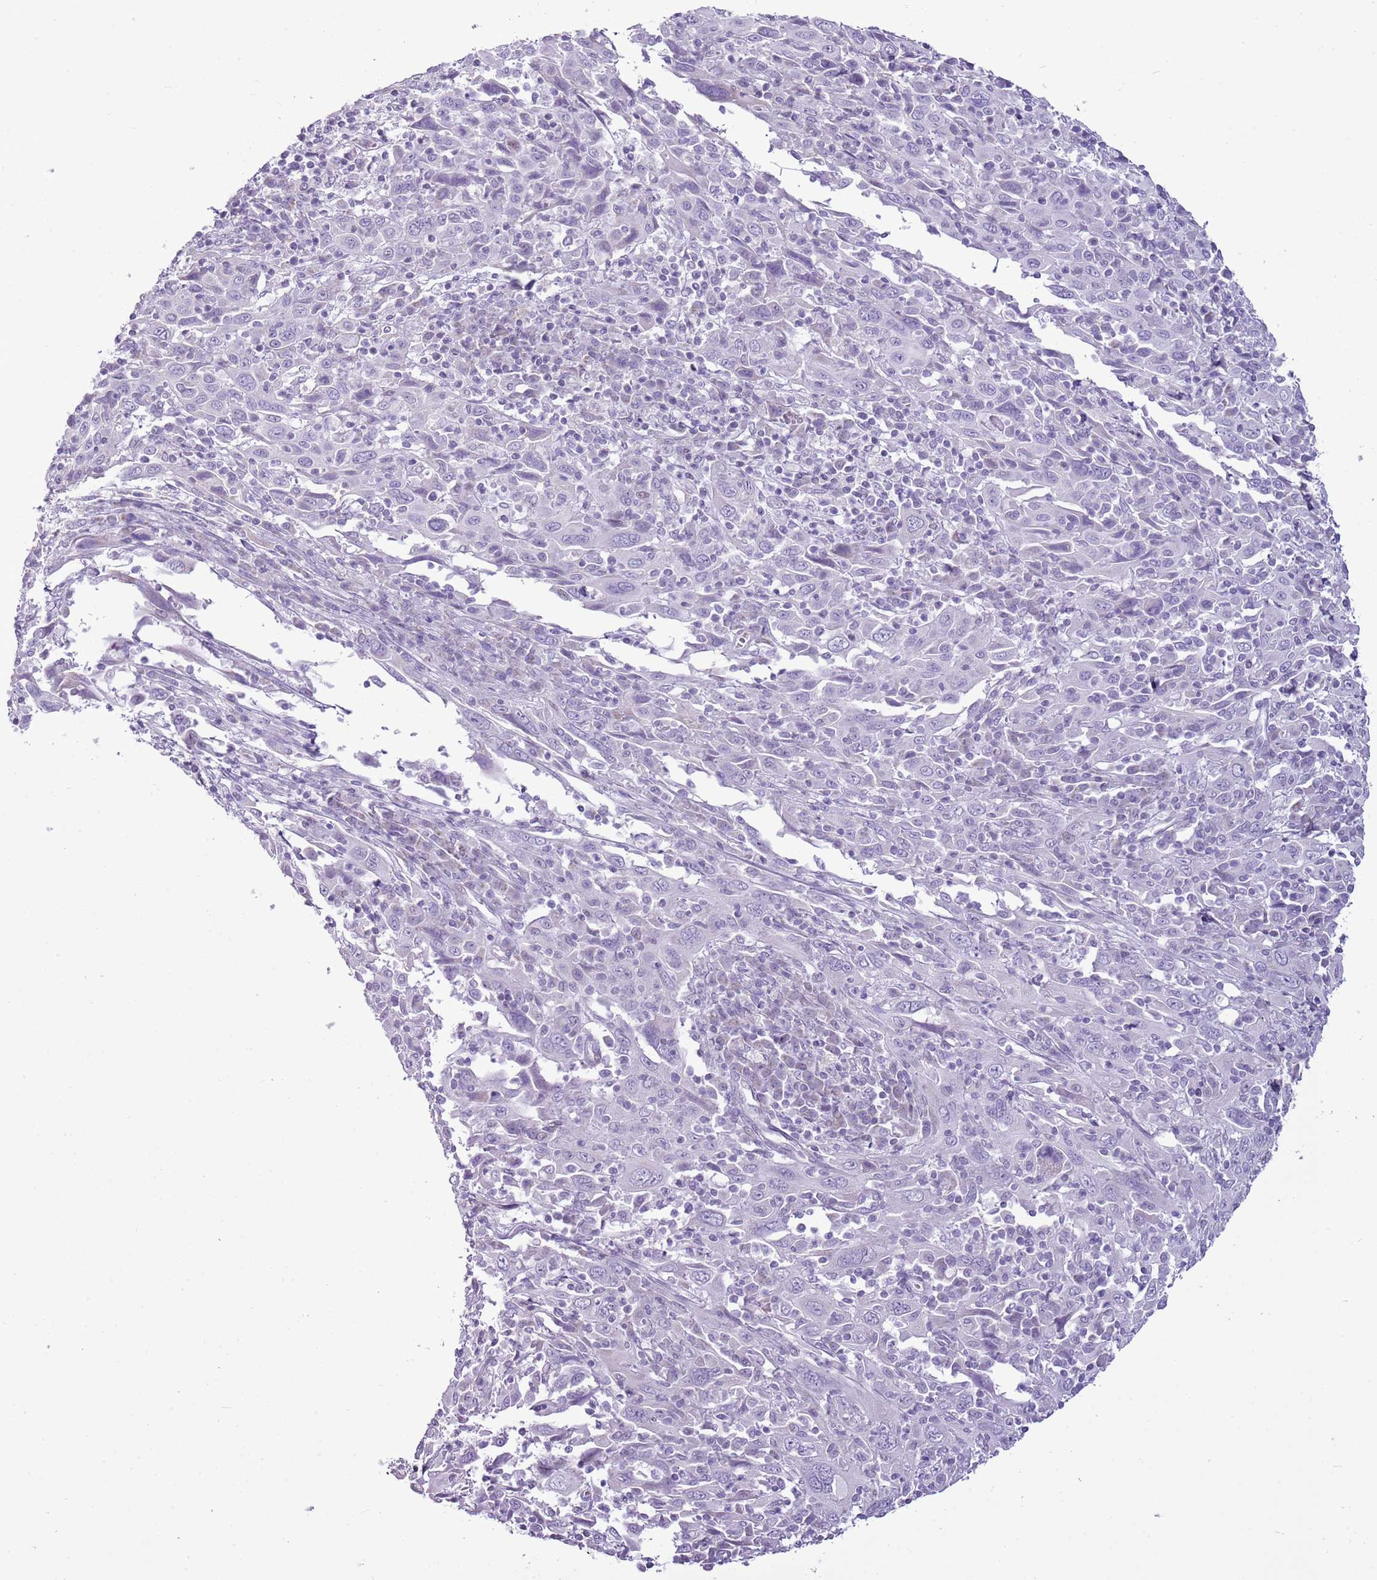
{"staining": {"intensity": "negative", "quantity": "none", "location": "none"}, "tissue": "cervical cancer", "cell_type": "Tumor cells", "image_type": "cancer", "snomed": [{"axis": "morphology", "description": "Squamous cell carcinoma, NOS"}, {"axis": "topography", "description": "Cervix"}], "caption": "An image of squamous cell carcinoma (cervical) stained for a protein demonstrates no brown staining in tumor cells.", "gene": "RPL3L", "patient": {"sex": "female", "age": 46}}